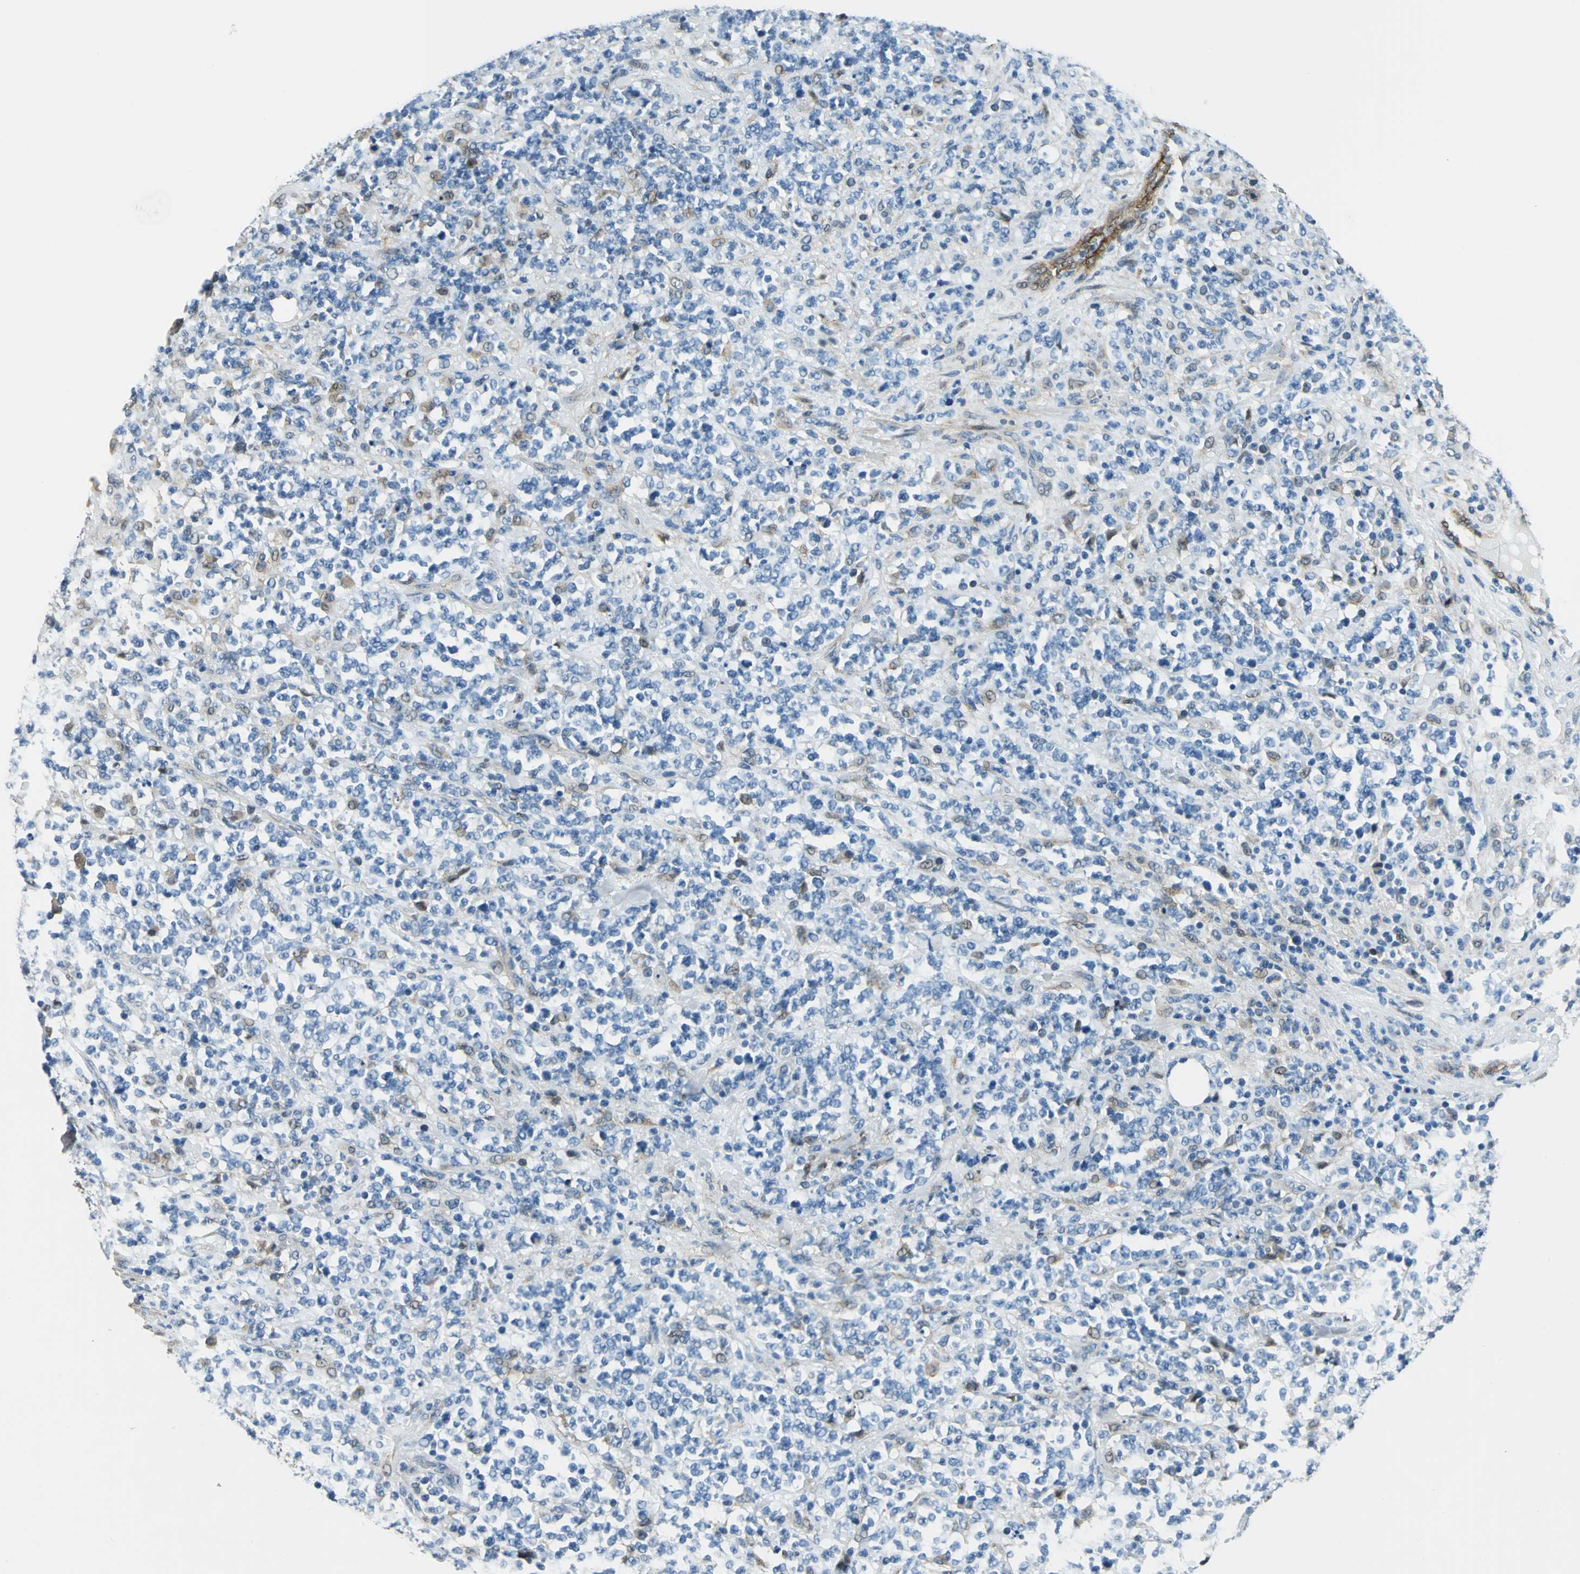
{"staining": {"intensity": "negative", "quantity": "none", "location": "none"}, "tissue": "lymphoma", "cell_type": "Tumor cells", "image_type": "cancer", "snomed": [{"axis": "morphology", "description": "Malignant lymphoma, non-Hodgkin's type, High grade"}, {"axis": "topography", "description": "Soft tissue"}], "caption": "DAB immunohistochemical staining of human high-grade malignant lymphoma, non-Hodgkin's type demonstrates no significant expression in tumor cells.", "gene": "HSPB1", "patient": {"sex": "male", "age": 18}}